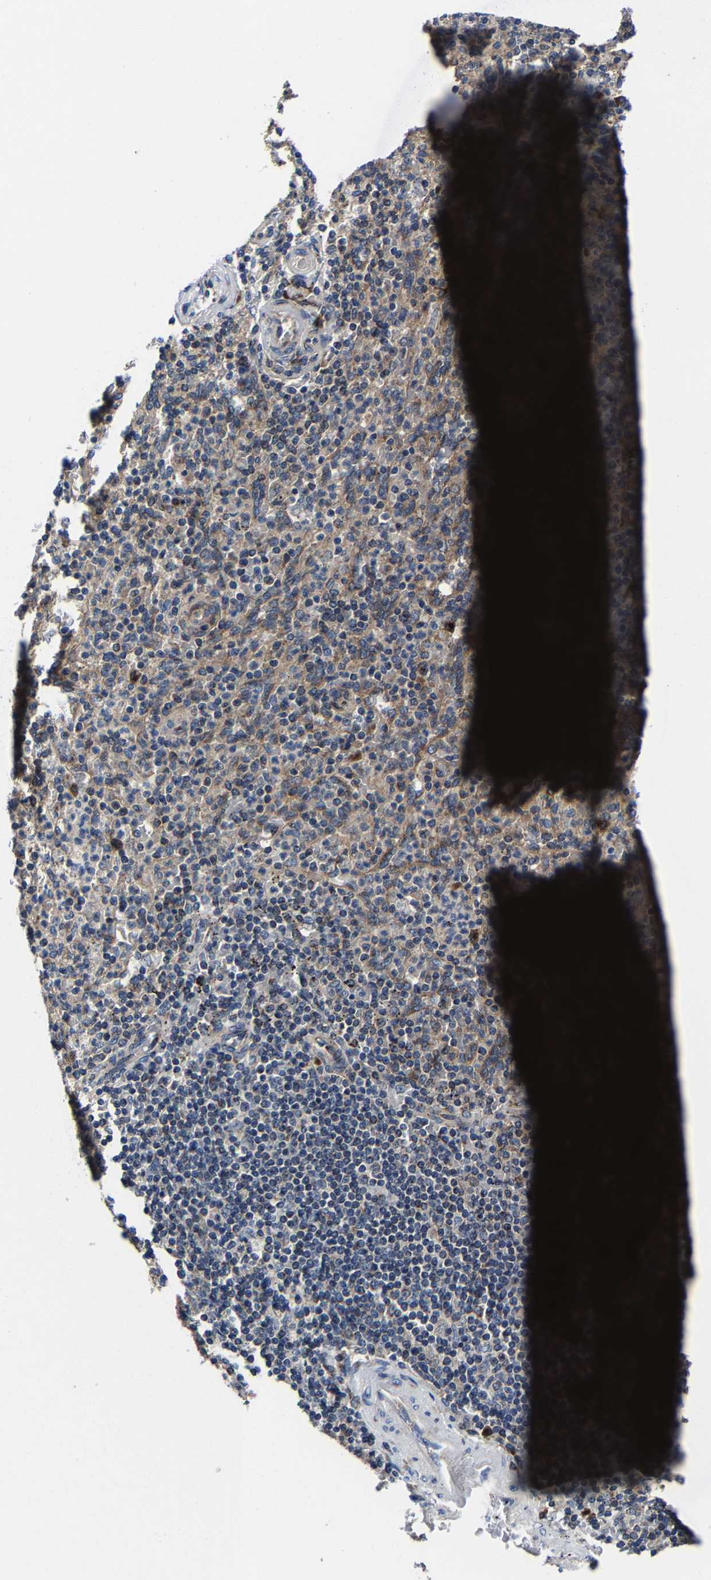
{"staining": {"intensity": "strong", "quantity": "<25%", "location": "cytoplasmic/membranous"}, "tissue": "spleen", "cell_type": "Cells in red pulp", "image_type": "normal", "snomed": [{"axis": "morphology", "description": "Normal tissue, NOS"}, {"axis": "topography", "description": "Spleen"}], "caption": "Immunohistochemistry histopathology image of unremarkable spleen stained for a protein (brown), which displays medium levels of strong cytoplasmic/membranous staining in approximately <25% of cells in red pulp.", "gene": "EBAG9", "patient": {"sex": "male", "age": 36}}